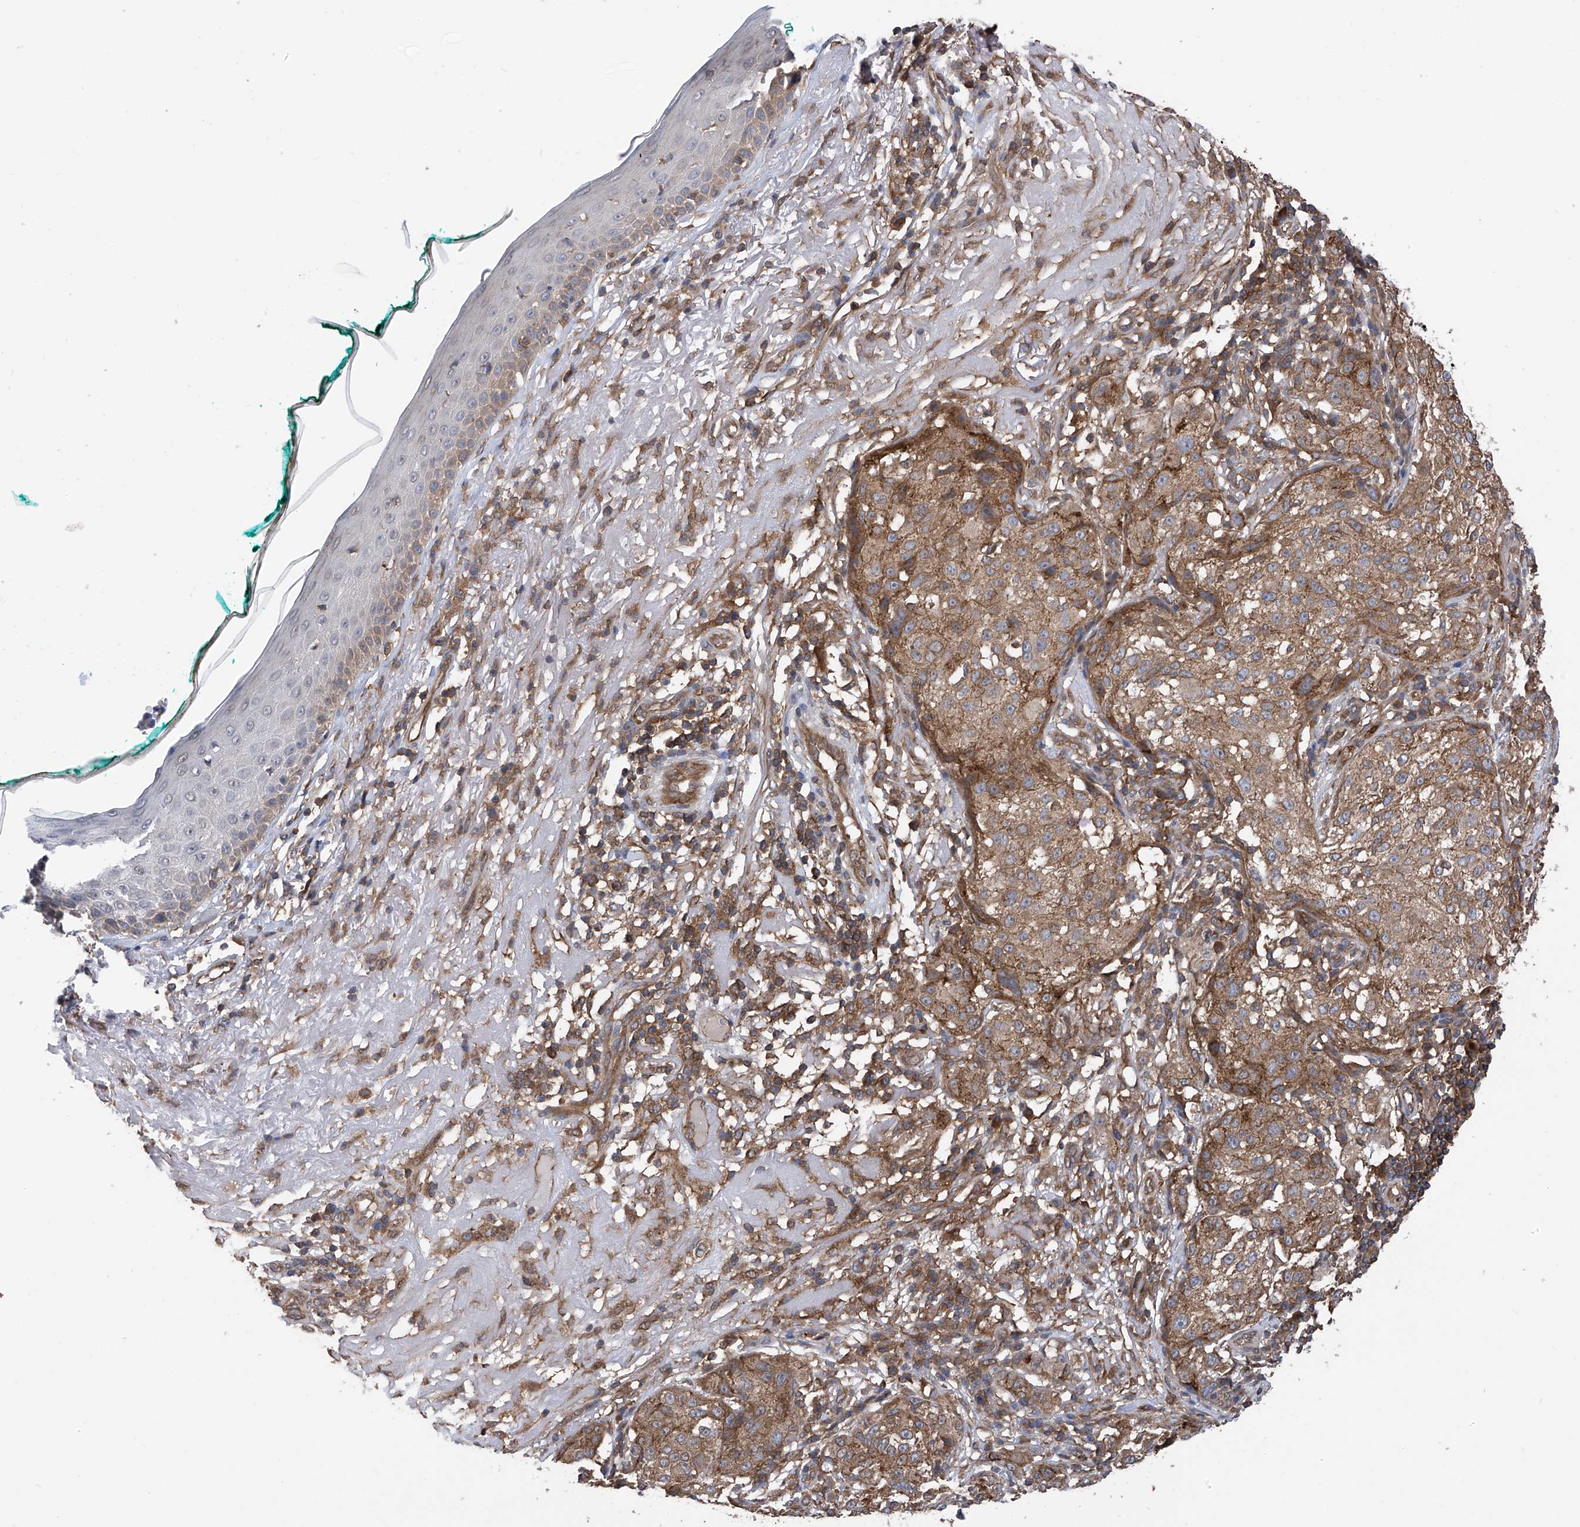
{"staining": {"intensity": "weak", "quantity": ">75%", "location": "cytoplasmic/membranous"}, "tissue": "melanoma", "cell_type": "Tumor cells", "image_type": "cancer", "snomed": [{"axis": "morphology", "description": "Necrosis, NOS"}, {"axis": "morphology", "description": "Malignant melanoma, NOS"}, {"axis": "topography", "description": "Skin"}], "caption": "High-magnification brightfield microscopy of malignant melanoma stained with DAB (brown) and counterstained with hematoxylin (blue). tumor cells exhibit weak cytoplasmic/membranous positivity is seen in about>75% of cells. (DAB IHC, brown staining for protein, blue staining for nuclei).", "gene": "CHPF", "patient": {"sex": "female", "age": 87}}